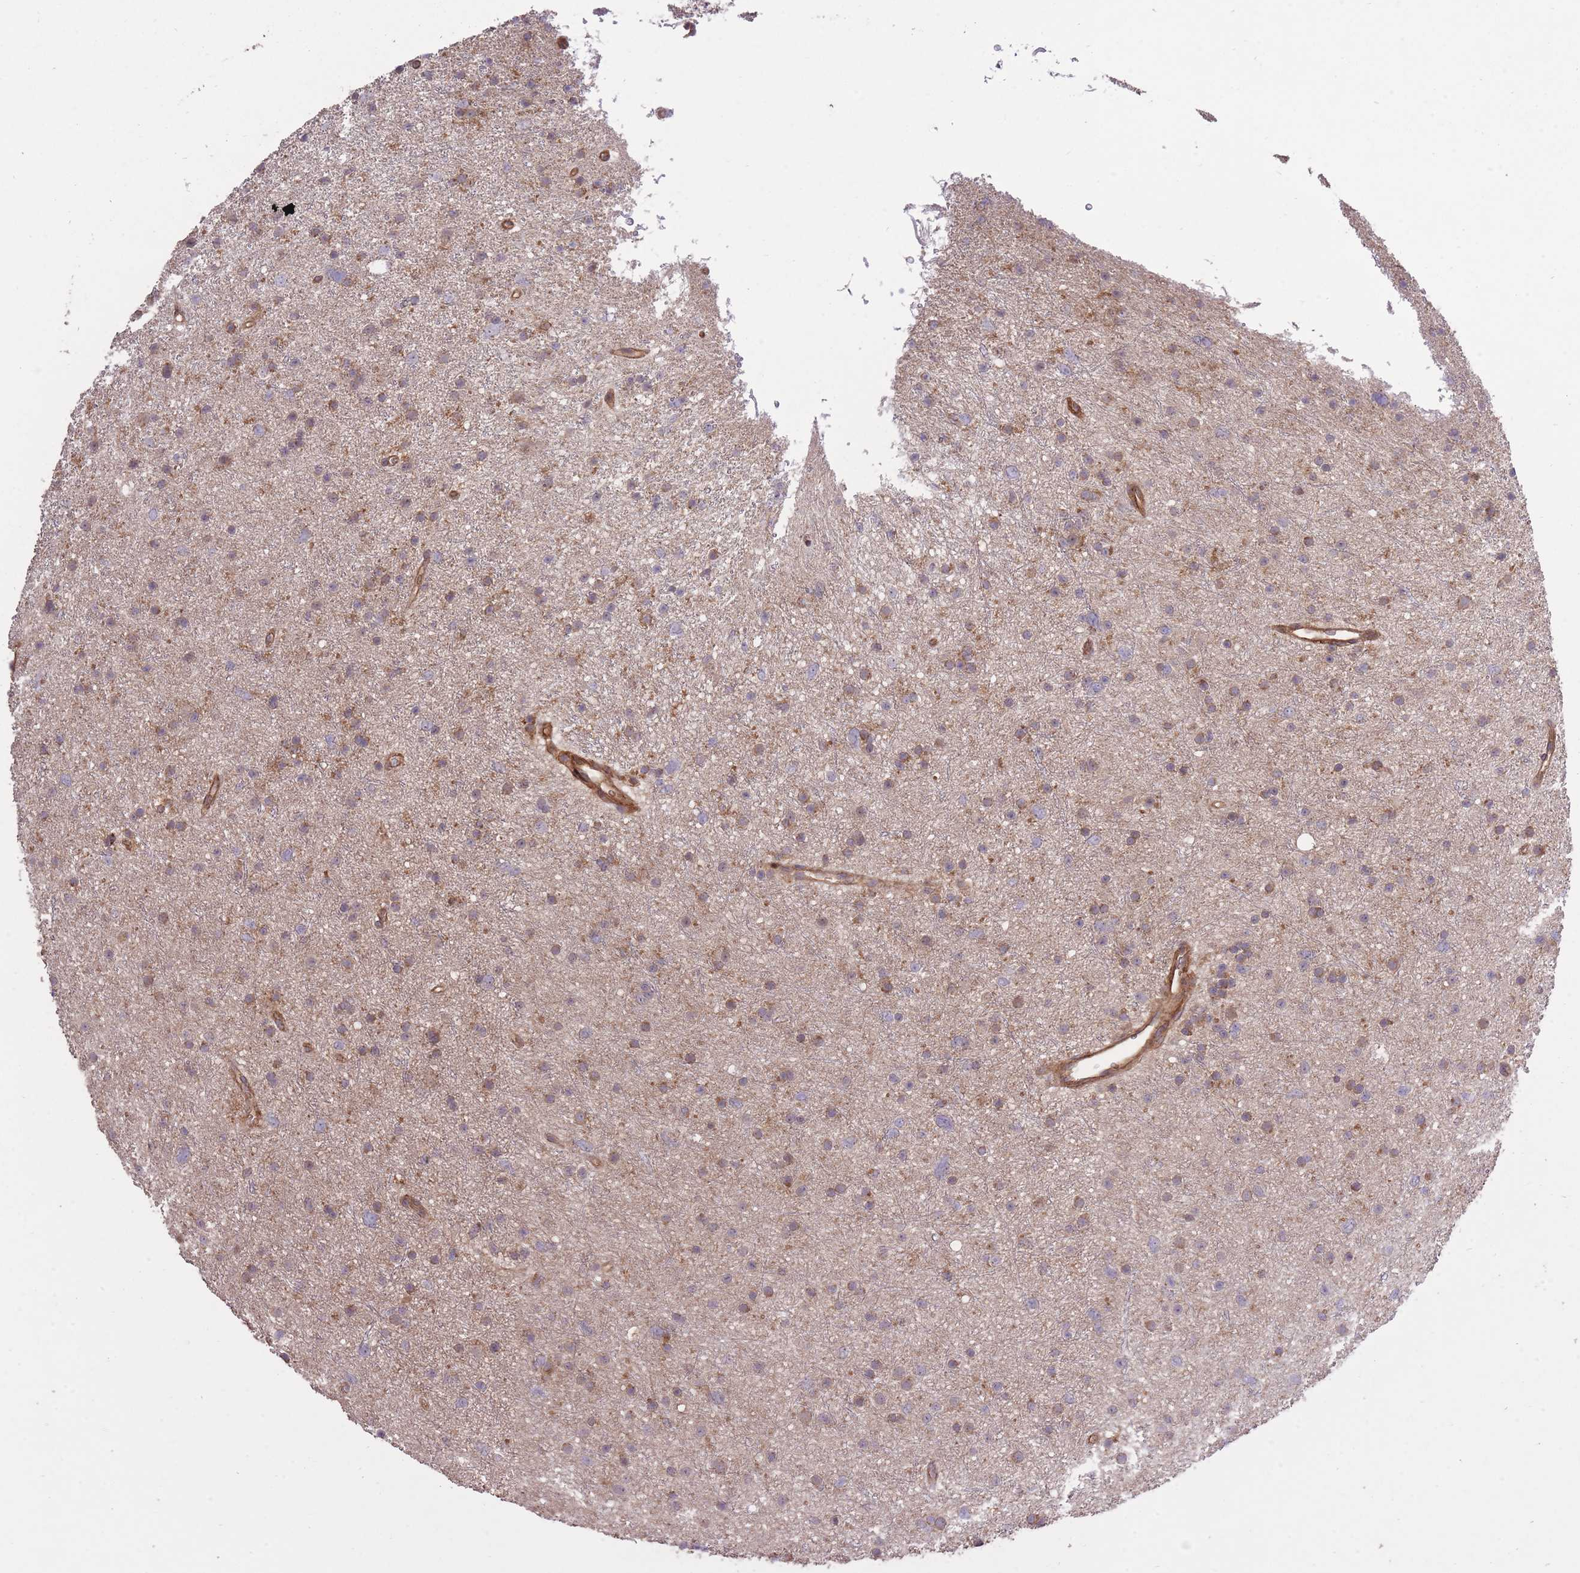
{"staining": {"intensity": "moderate", "quantity": "25%-75%", "location": "cytoplasmic/membranous"}, "tissue": "glioma", "cell_type": "Tumor cells", "image_type": "cancer", "snomed": [{"axis": "morphology", "description": "Glioma, malignant, Low grade"}, {"axis": "topography", "description": "Cerebral cortex"}], "caption": "Malignant low-grade glioma stained with immunohistochemistry (IHC) displays moderate cytoplasmic/membranous staining in about 25%-75% of tumor cells.", "gene": "PLD1", "patient": {"sex": "female", "age": 39}}